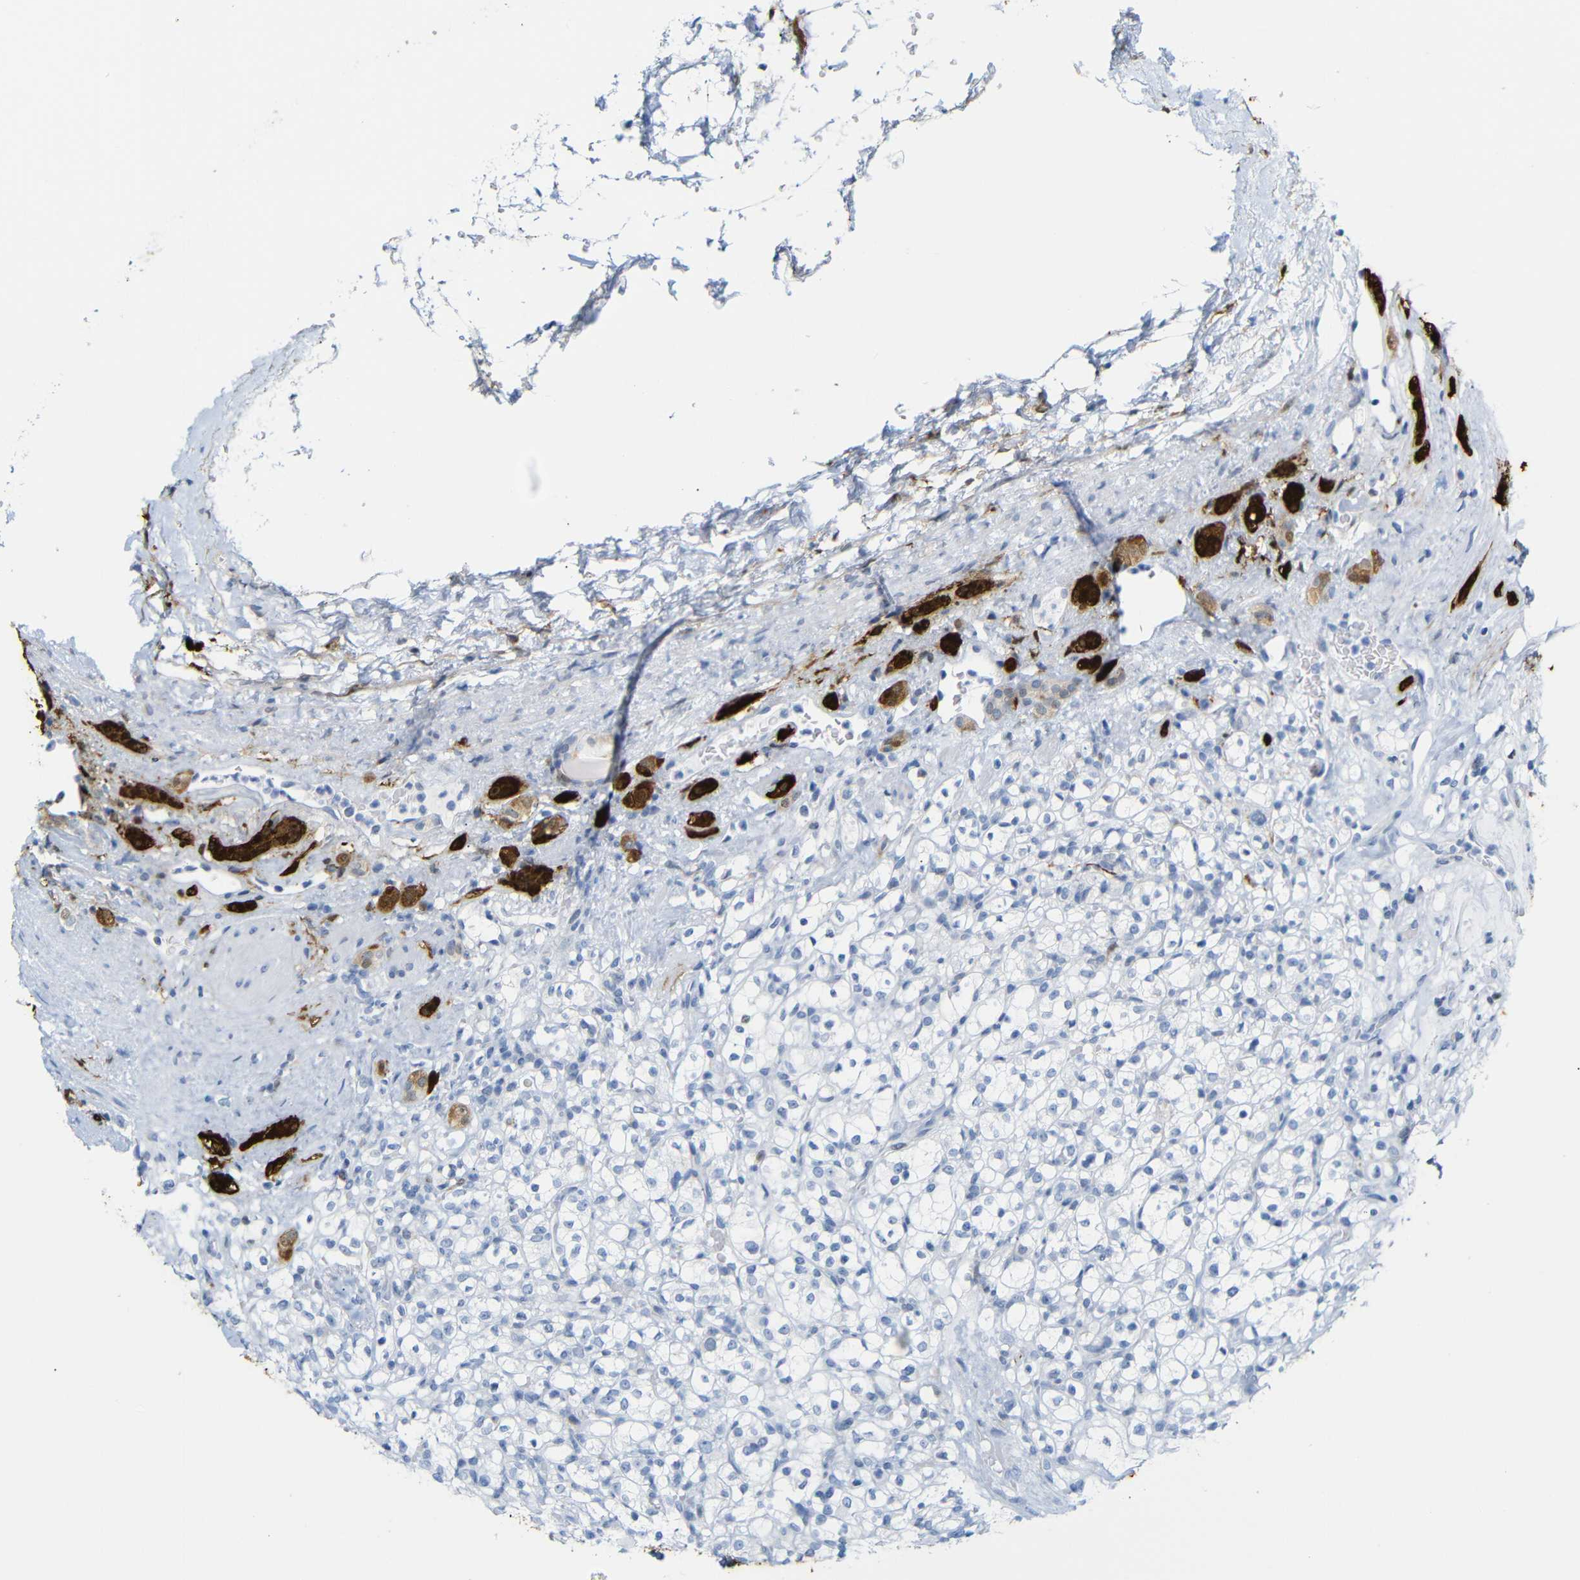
{"staining": {"intensity": "negative", "quantity": "none", "location": "none"}, "tissue": "renal cancer", "cell_type": "Tumor cells", "image_type": "cancer", "snomed": [{"axis": "morphology", "description": "Normal tissue, NOS"}, {"axis": "morphology", "description": "Adenocarcinoma, NOS"}, {"axis": "topography", "description": "Kidney"}], "caption": "IHC micrograph of human renal adenocarcinoma stained for a protein (brown), which displays no staining in tumor cells.", "gene": "MT1A", "patient": {"sex": "female", "age": 72}}